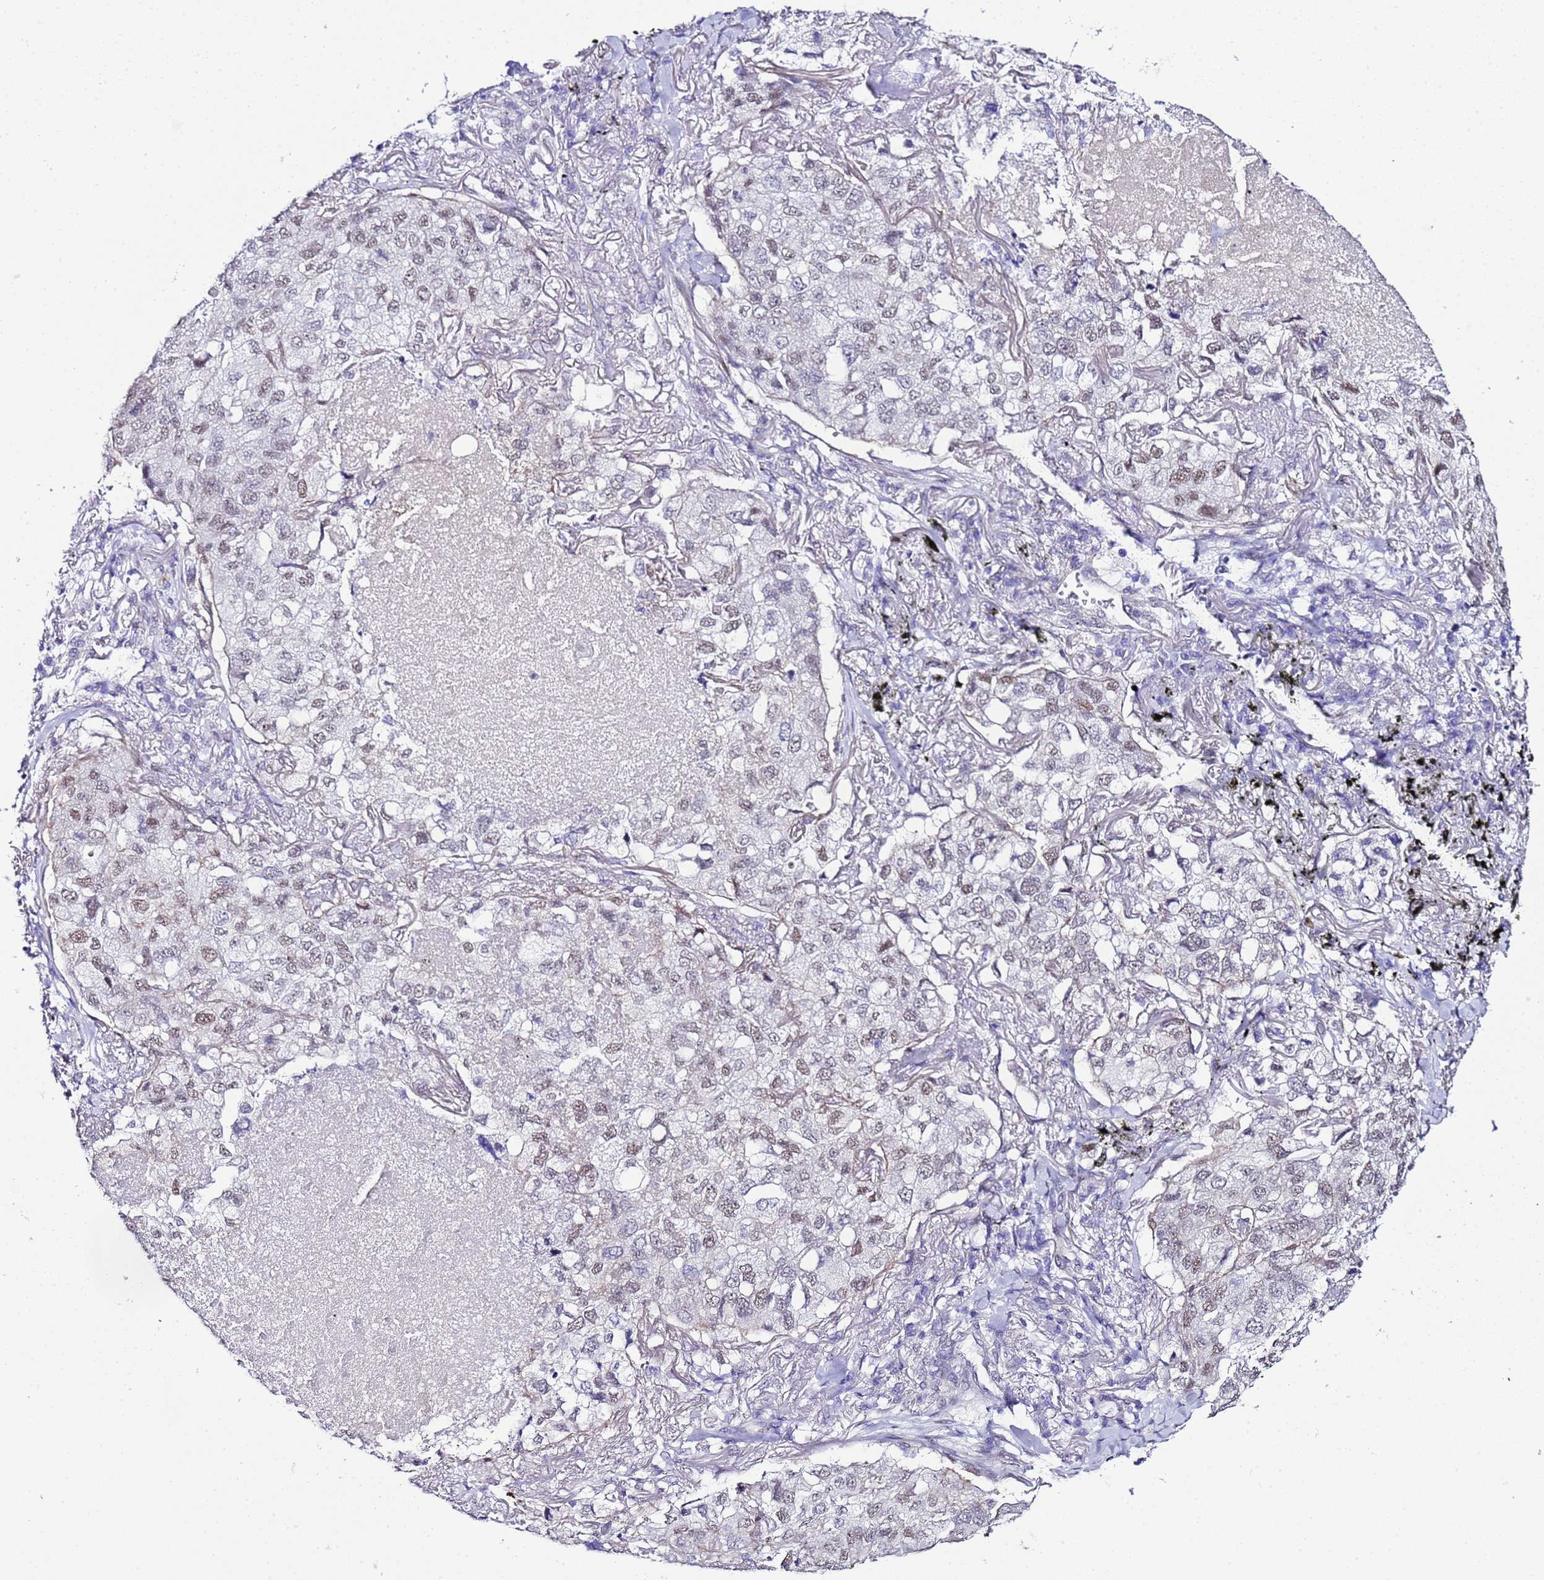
{"staining": {"intensity": "moderate", "quantity": "25%-75%", "location": "nuclear"}, "tissue": "lung cancer", "cell_type": "Tumor cells", "image_type": "cancer", "snomed": [{"axis": "morphology", "description": "Adenocarcinoma, NOS"}, {"axis": "topography", "description": "Lung"}], "caption": "Human lung cancer (adenocarcinoma) stained with a brown dye reveals moderate nuclear positive staining in approximately 25%-75% of tumor cells.", "gene": "BCL7A", "patient": {"sex": "male", "age": 65}}